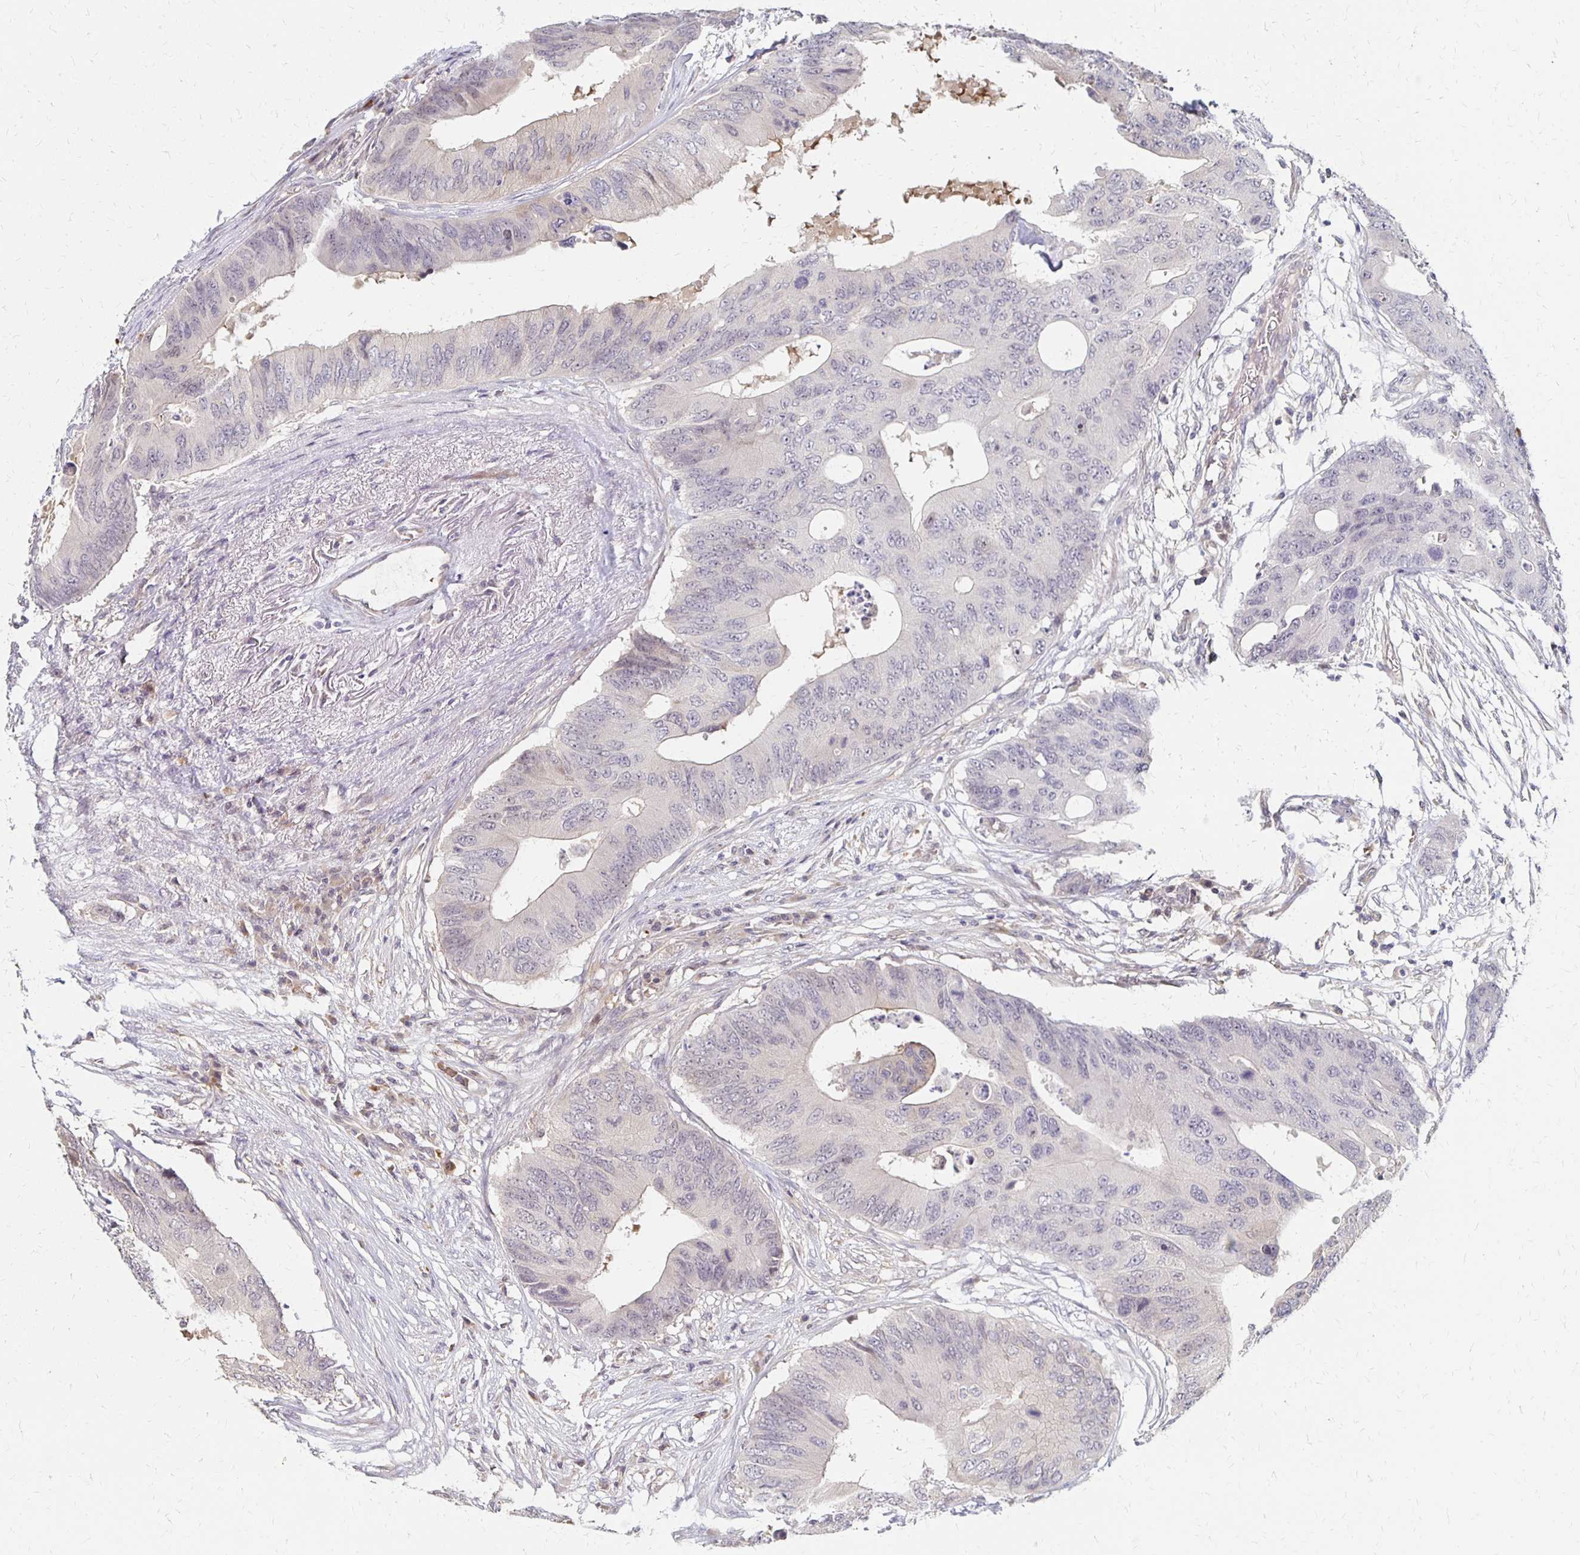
{"staining": {"intensity": "negative", "quantity": "none", "location": "none"}, "tissue": "colorectal cancer", "cell_type": "Tumor cells", "image_type": "cancer", "snomed": [{"axis": "morphology", "description": "Adenocarcinoma, NOS"}, {"axis": "topography", "description": "Colon"}], "caption": "This is a micrograph of IHC staining of colorectal adenocarcinoma, which shows no positivity in tumor cells.", "gene": "PRKCB", "patient": {"sex": "male", "age": 71}}